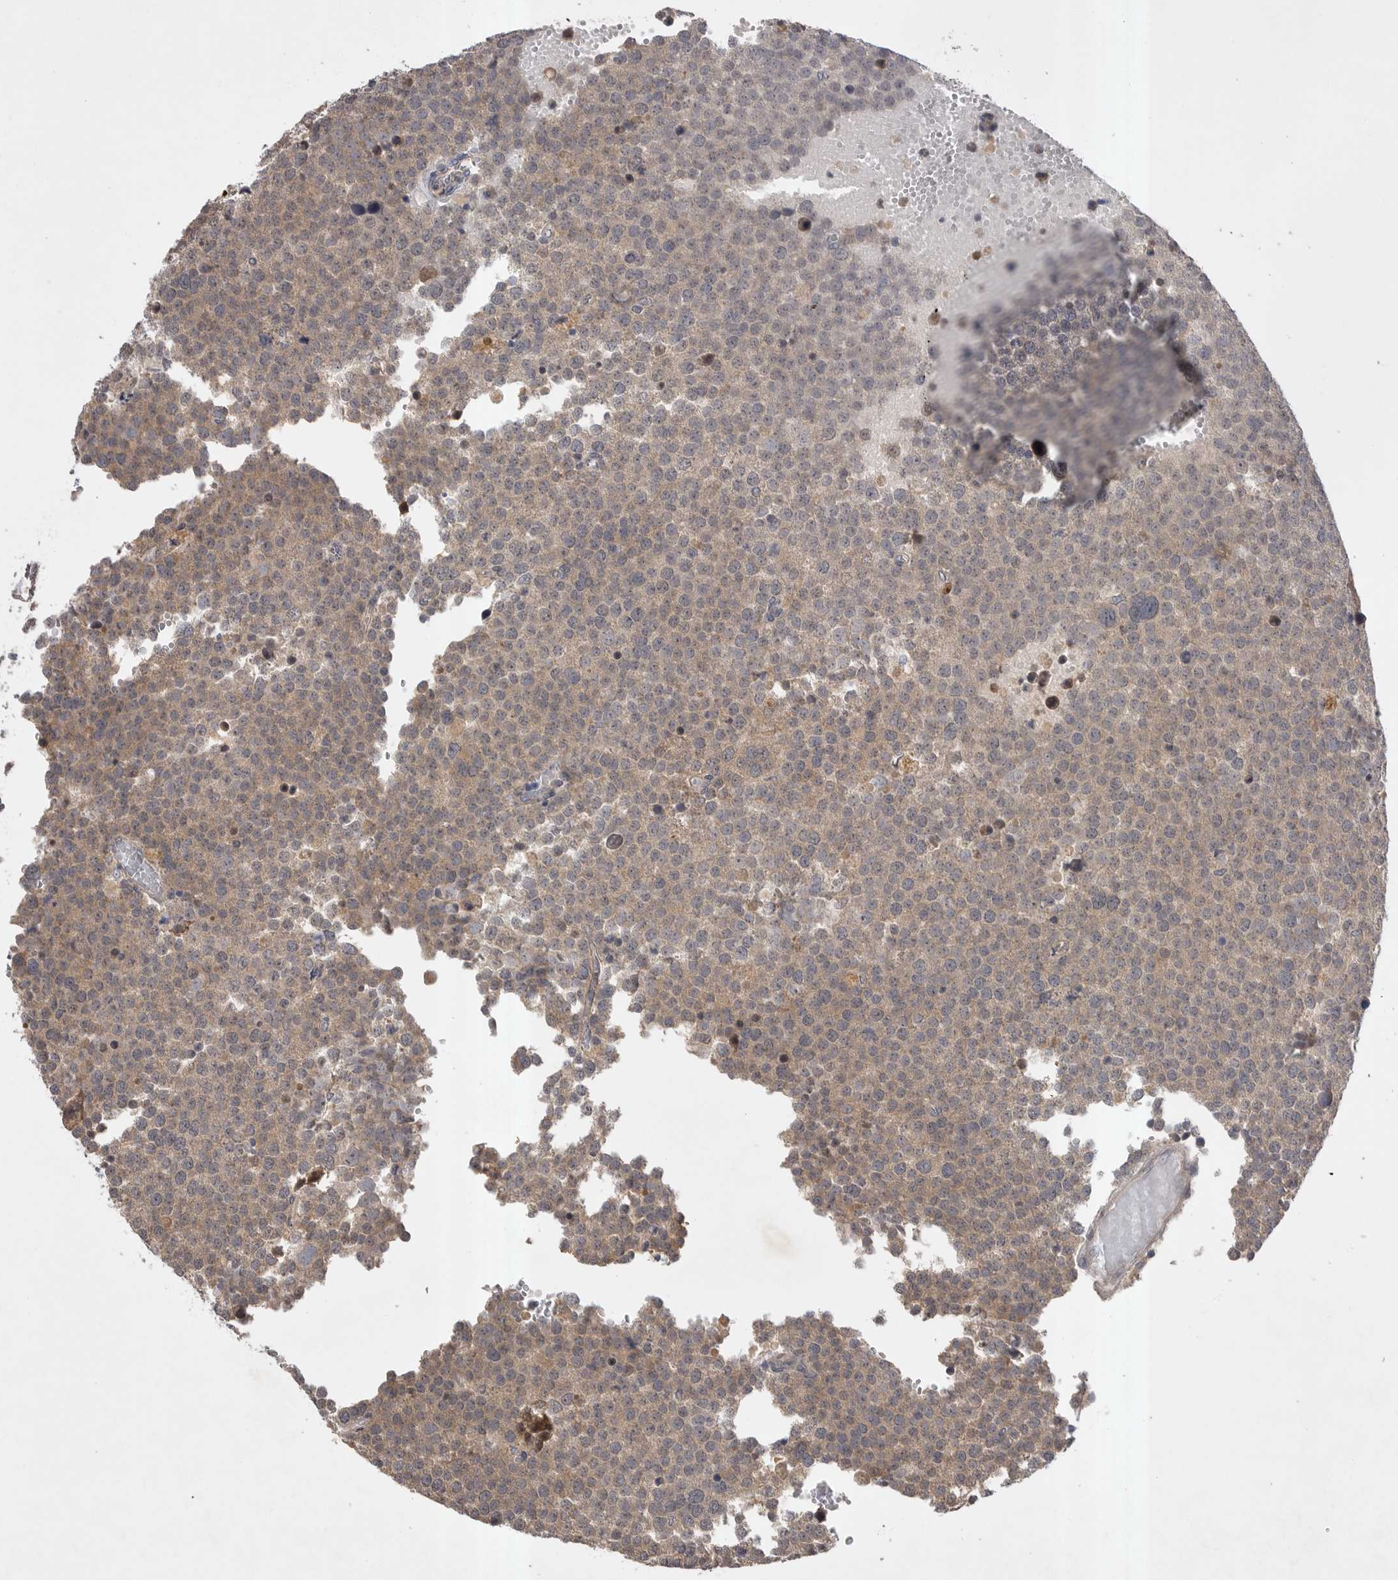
{"staining": {"intensity": "moderate", "quantity": ">75%", "location": "cytoplasmic/membranous"}, "tissue": "testis cancer", "cell_type": "Tumor cells", "image_type": "cancer", "snomed": [{"axis": "morphology", "description": "Seminoma, NOS"}, {"axis": "topography", "description": "Testis"}], "caption": "A photomicrograph of human seminoma (testis) stained for a protein displays moderate cytoplasmic/membranous brown staining in tumor cells.", "gene": "DHDDS", "patient": {"sex": "male", "age": 71}}